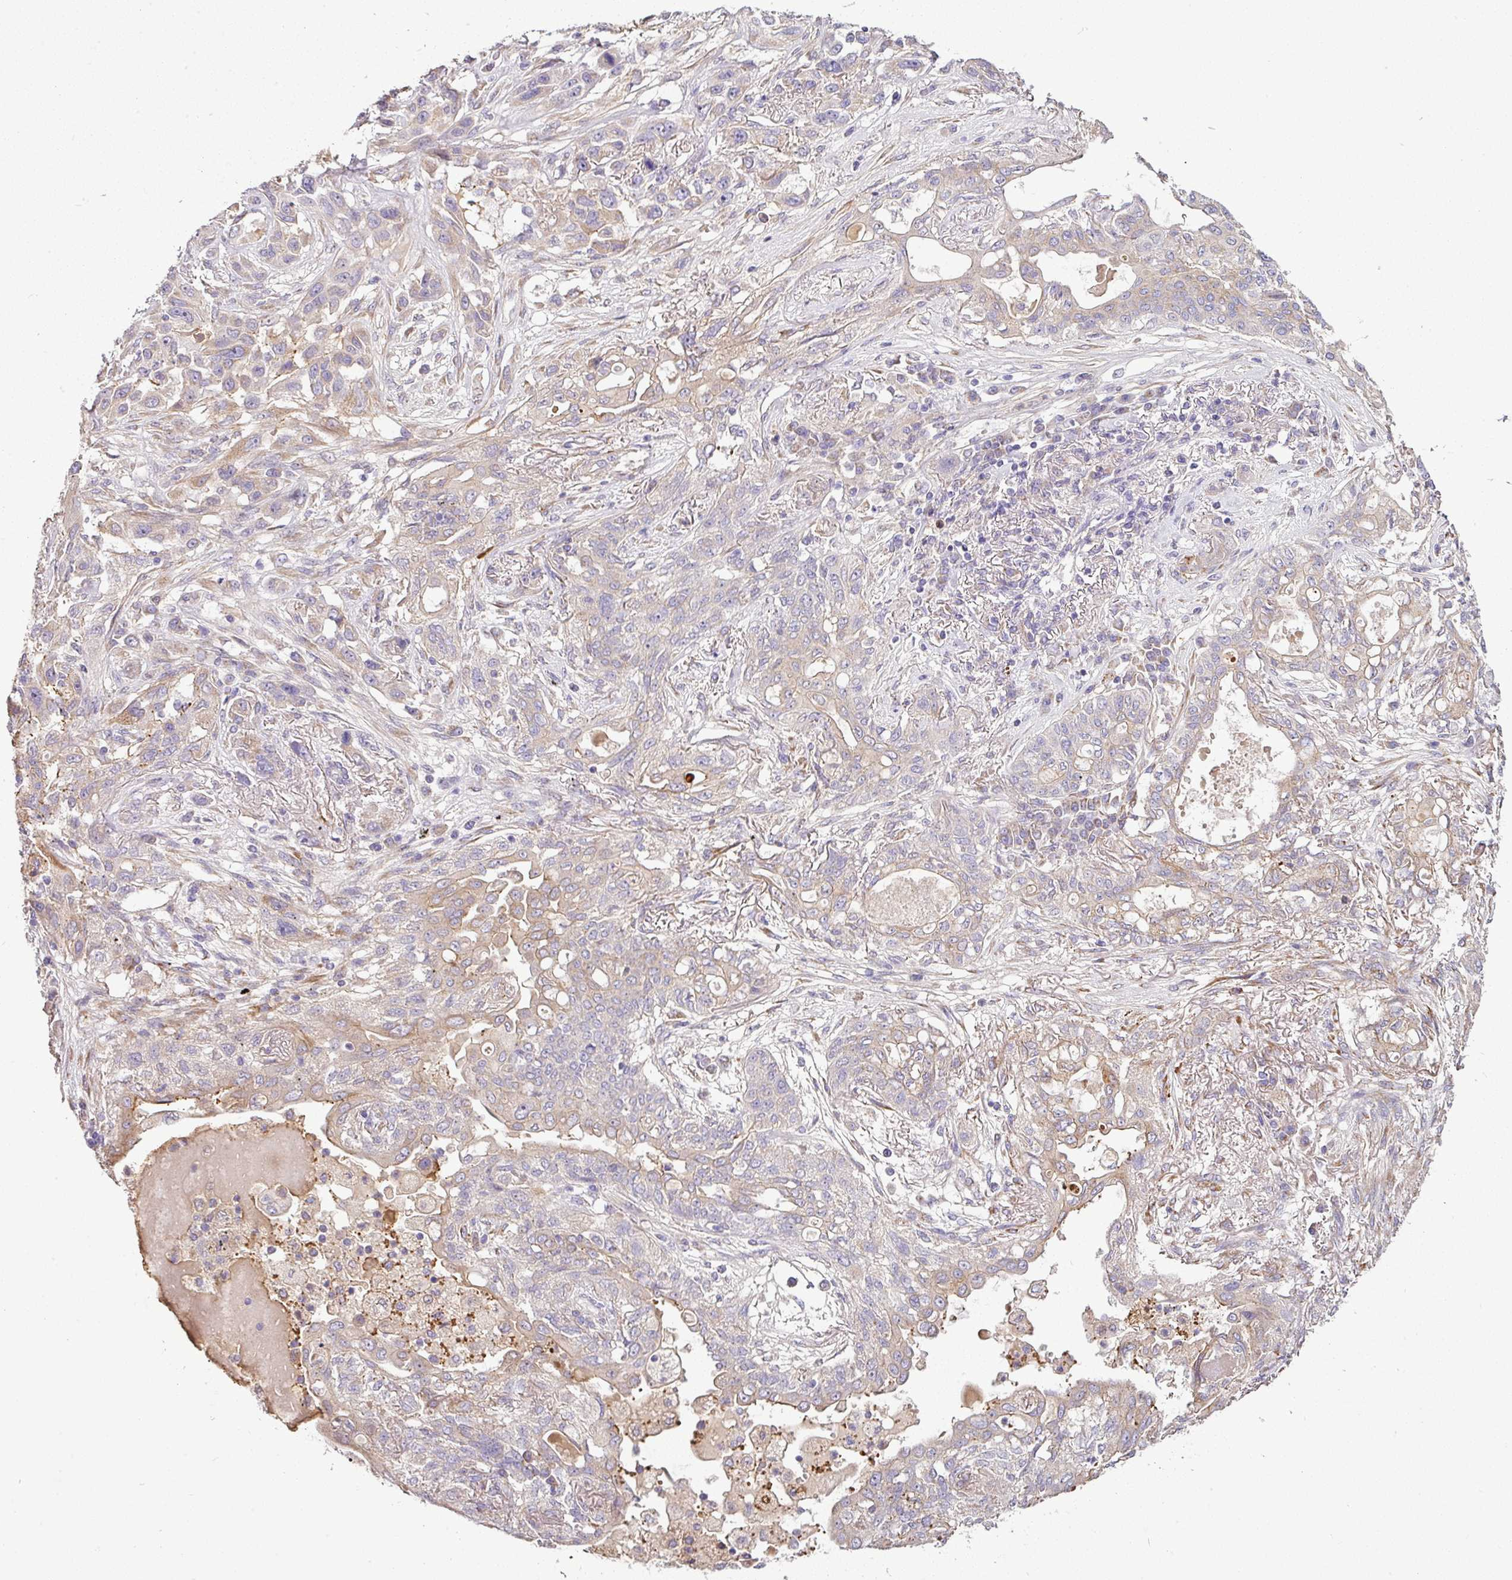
{"staining": {"intensity": "weak", "quantity": "25%-75%", "location": "cytoplasmic/membranous"}, "tissue": "lung cancer", "cell_type": "Tumor cells", "image_type": "cancer", "snomed": [{"axis": "morphology", "description": "Squamous cell carcinoma, NOS"}, {"axis": "topography", "description": "Lung"}], "caption": "Weak cytoplasmic/membranous expression is present in approximately 25%-75% of tumor cells in squamous cell carcinoma (lung).", "gene": "GAN", "patient": {"sex": "female", "age": 70}}